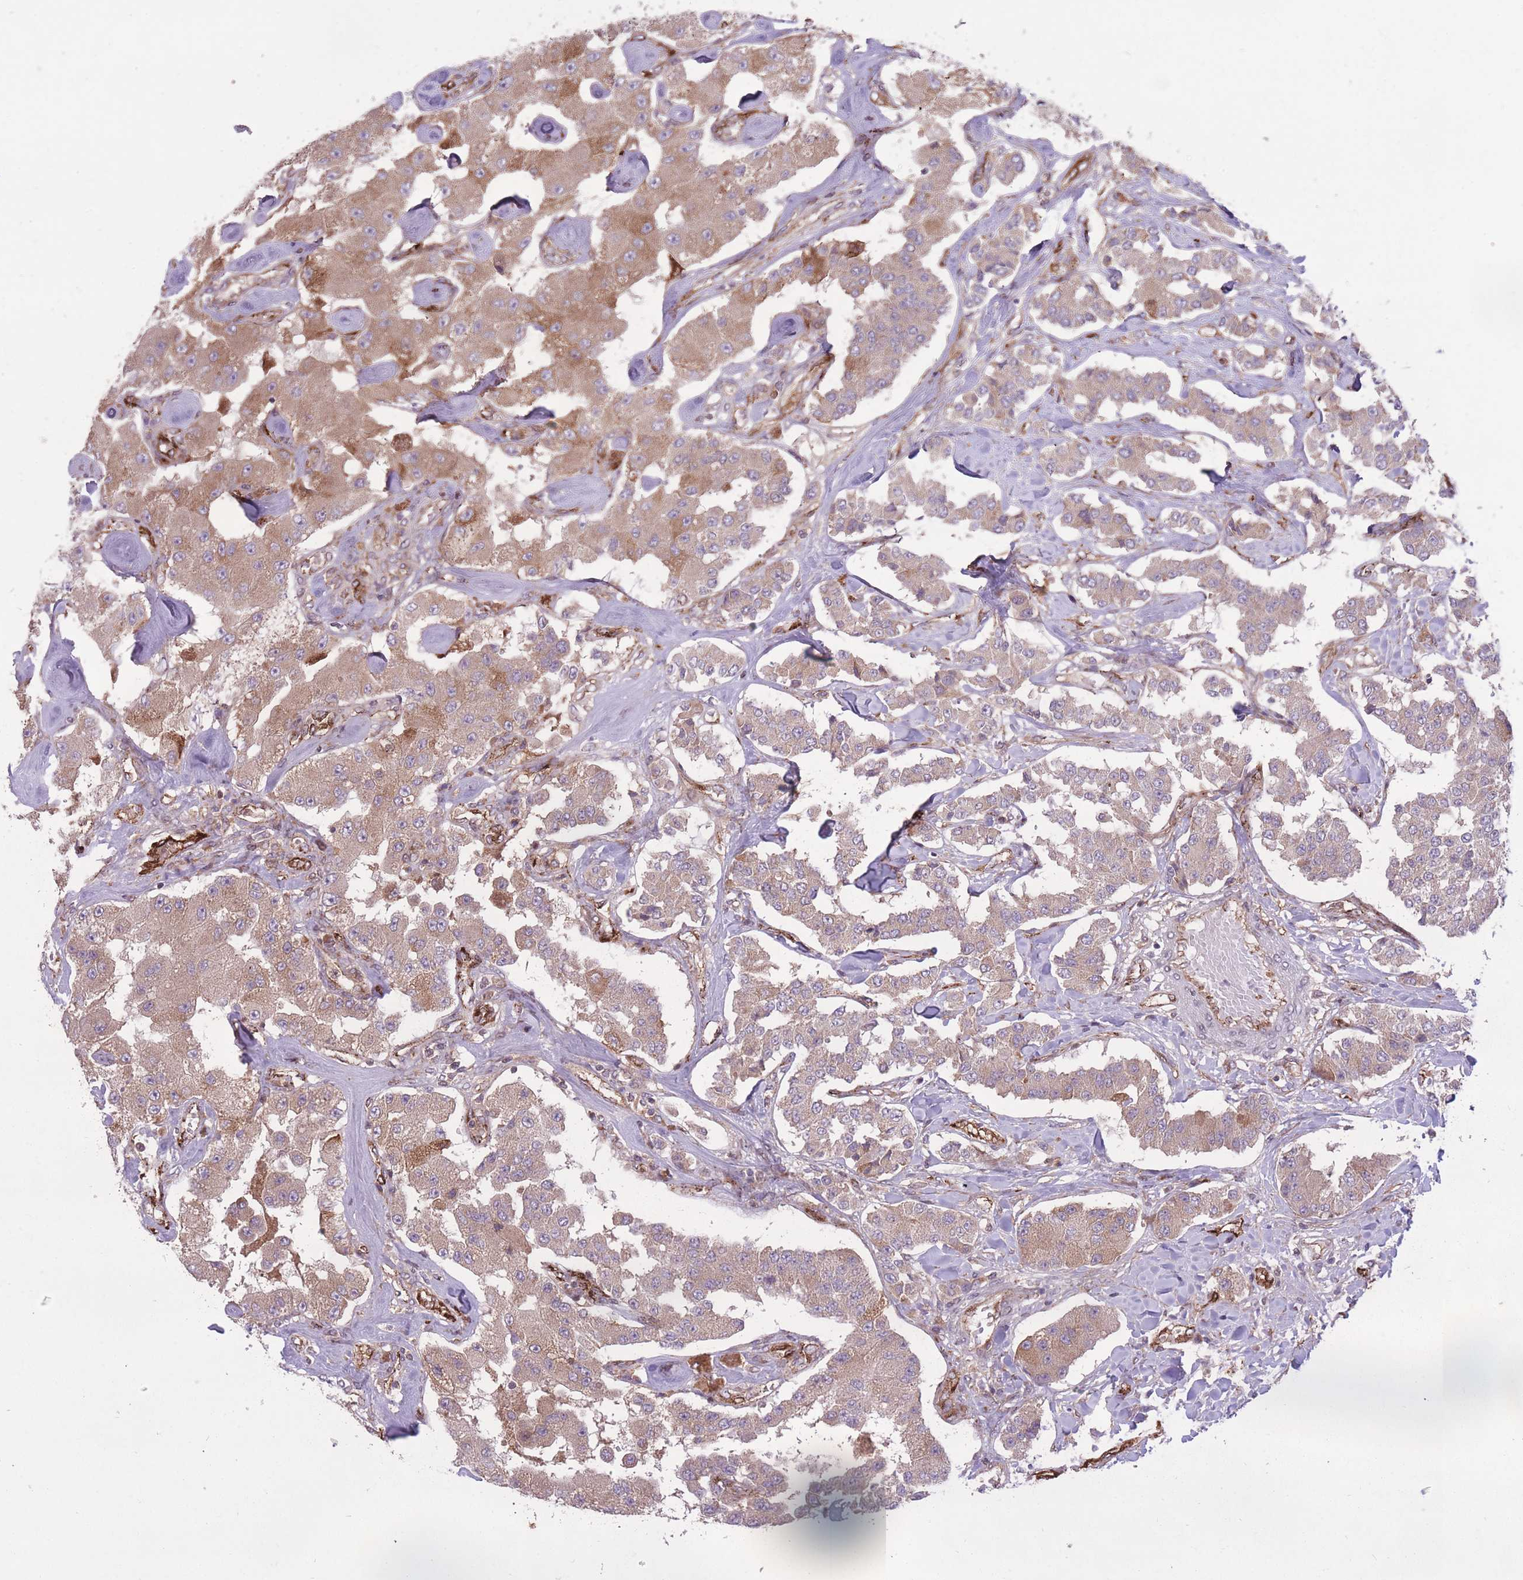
{"staining": {"intensity": "moderate", "quantity": "25%-75%", "location": "cytoplasmic/membranous"}, "tissue": "carcinoid", "cell_type": "Tumor cells", "image_type": "cancer", "snomed": [{"axis": "morphology", "description": "Carcinoid, malignant, NOS"}, {"axis": "topography", "description": "Pancreas"}], "caption": "Immunohistochemical staining of human carcinoid exhibits medium levels of moderate cytoplasmic/membranous staining in approximately 25%-75% of tumor cells.", "gene": "CISH", "patient": {"sex": "male", "age": 41}}